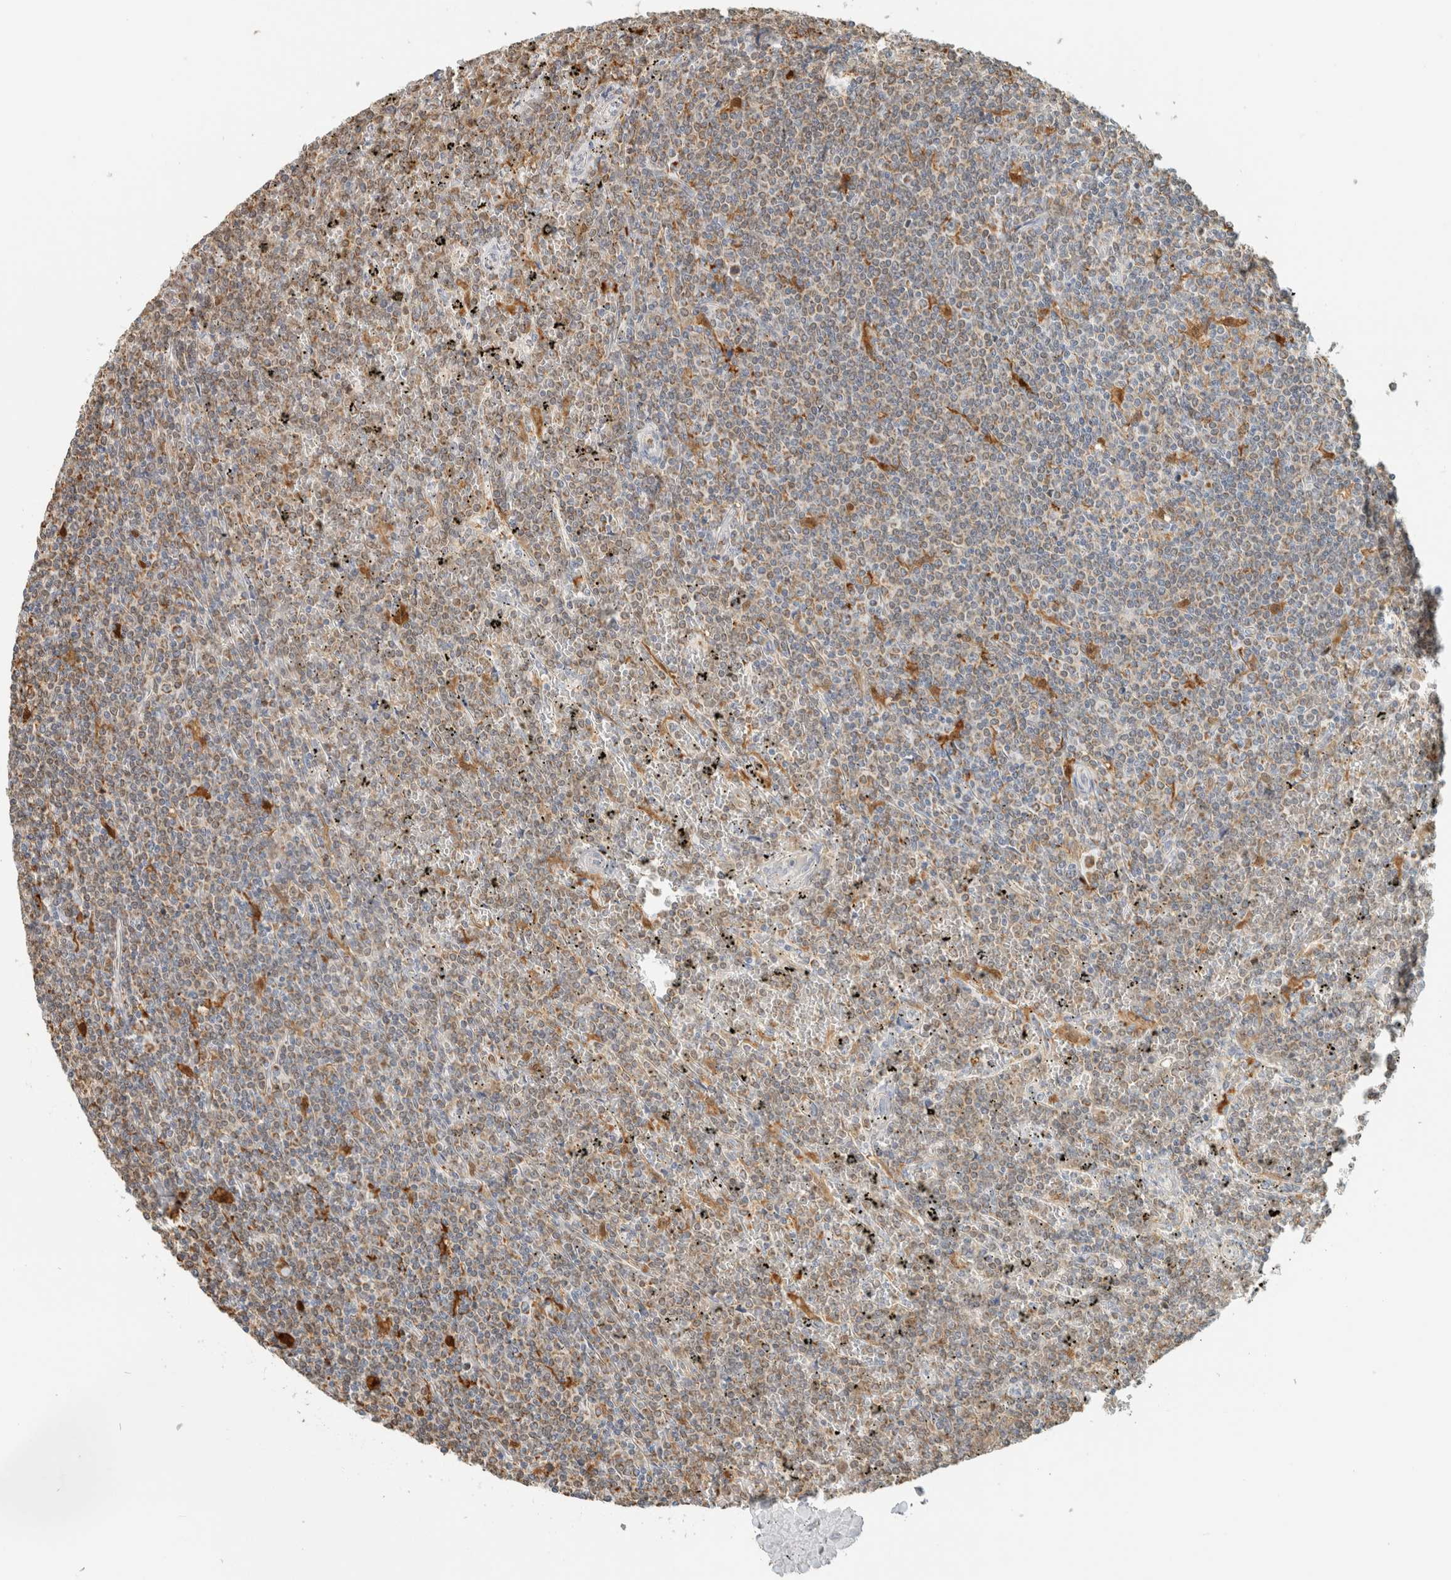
{"staining": {"intensity": "weak", "quantity": "25%-75%", "location": "cytoplasmic/membranous"}, "tissue": "lymphoma", "cell_type": "Tumor cells", "image_type": "cancer", "snomed": [{"axis": "morphology", "description": "Malignant lymphoma, non-Hodgkin's type, Low grade"}, {"axis": "topography", "description": "Spleen"}], "caption": "Malignant lymphoma, non-Hodgkin's type (low-grade) stained with a brown dye demonstrates weak cytoplasmic/membranous positive expression in about 25%-75% of tumor cells.", "gene": "CAPG", "patient": {"sex": "female", "age": 19}}